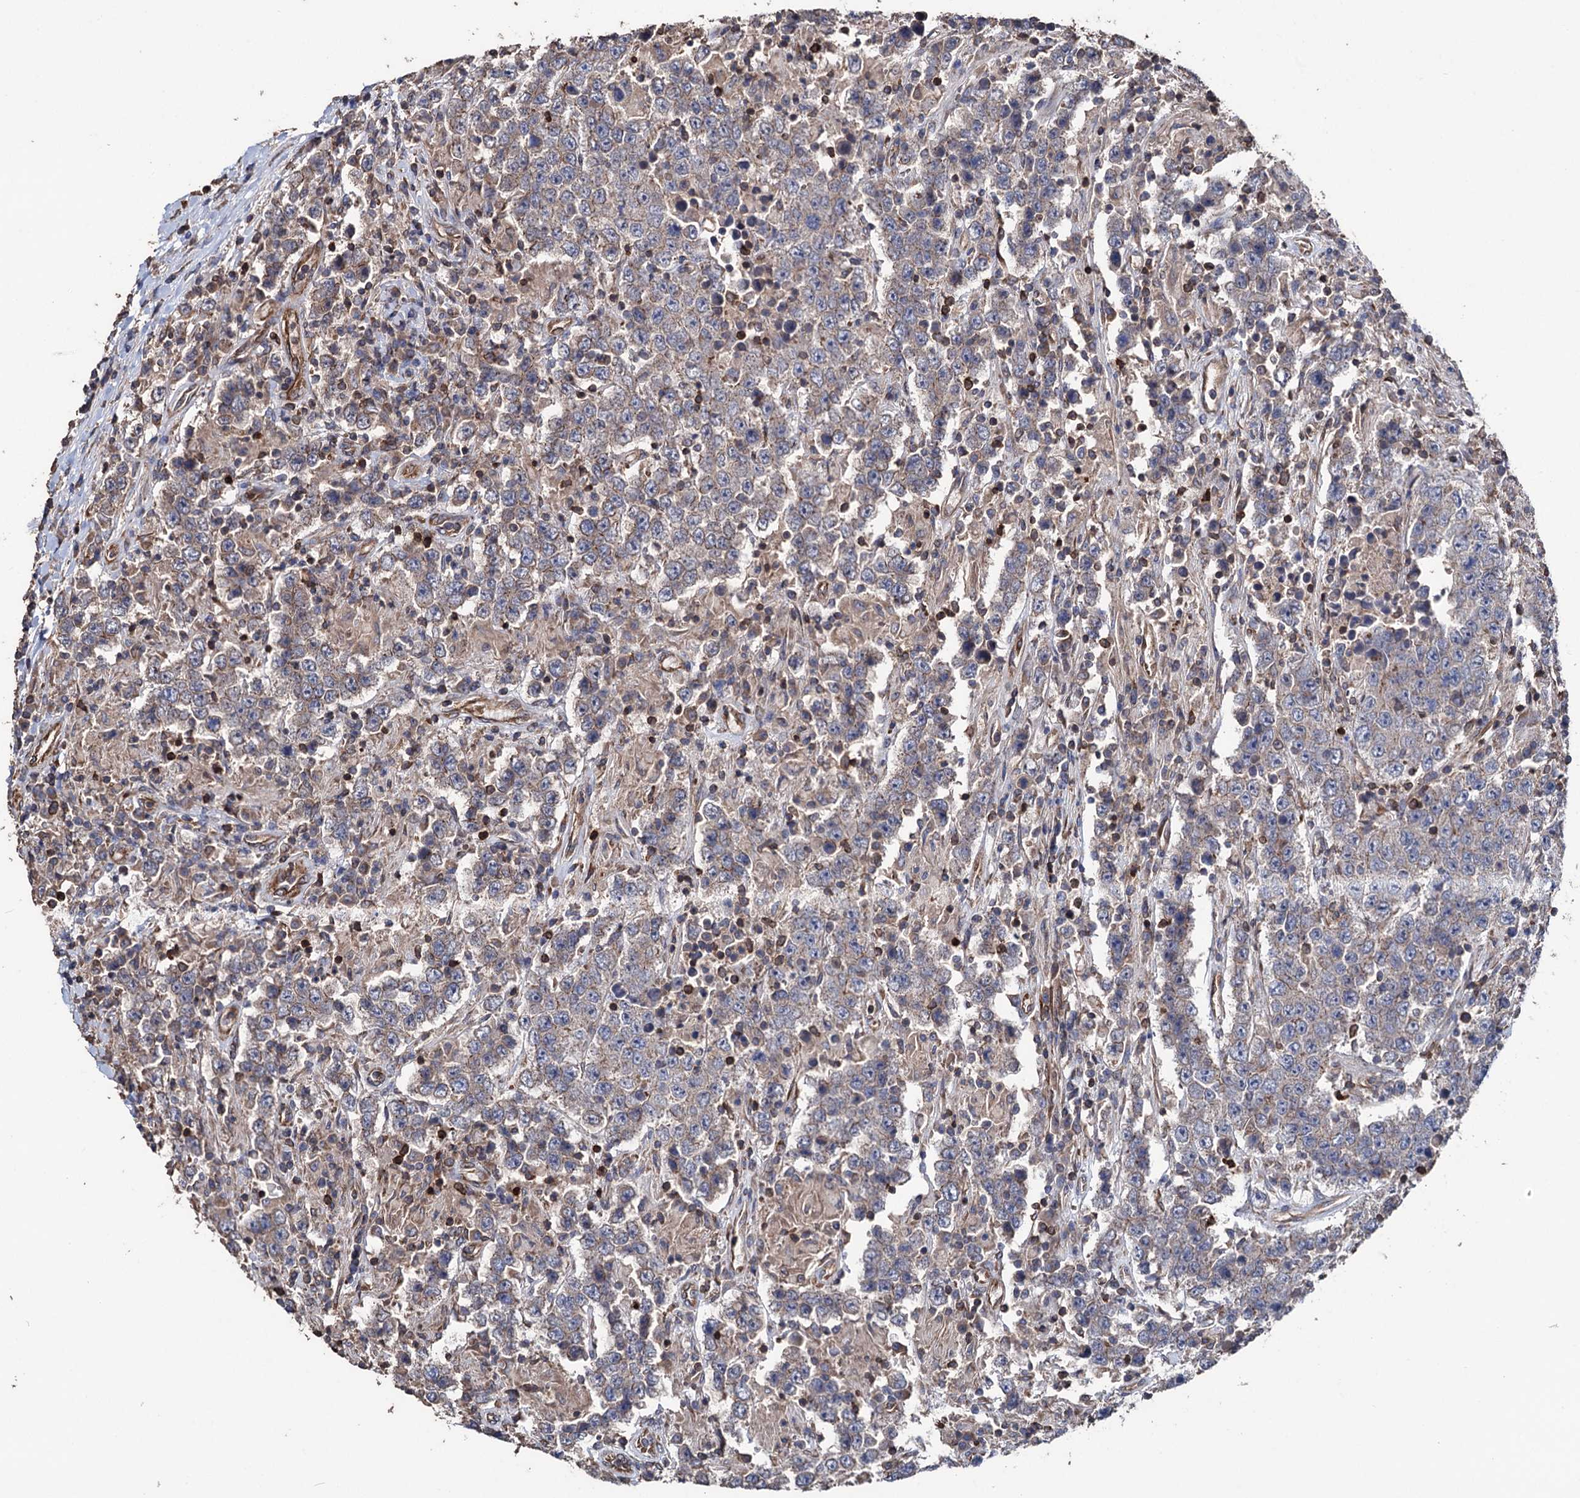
{"staining": {"intensity": "weak", "quantity": "<25%", "location": "cytoplasmic/membranous"}, "tissue": "testis cancer", "cell_type": "Tumor cells", "image_type": "cancer", "snomed": [{"axis": "morphology", "description": "Normal tissue, NOS"}, {"axis": "morphology", "description": "Urothelial carcinoma, High grade"}, {"axis": "morphology", "description": "Seminoma, NOS"}, {"axis": "morphology", "description": "Carcinoma, Embryonal, NOS"}, {"axis": "topography", "description": "Urinary bladder"}, {"axis": "topography", "description": "Testis"}], "caption": "Immunohistochemistry micrograph of testis embryonal carcinoma stained for a protein (brown), which displays no positivity in tumor cells.", "gene": "STING1", "patient": {"sex": "male", "age": 41}}